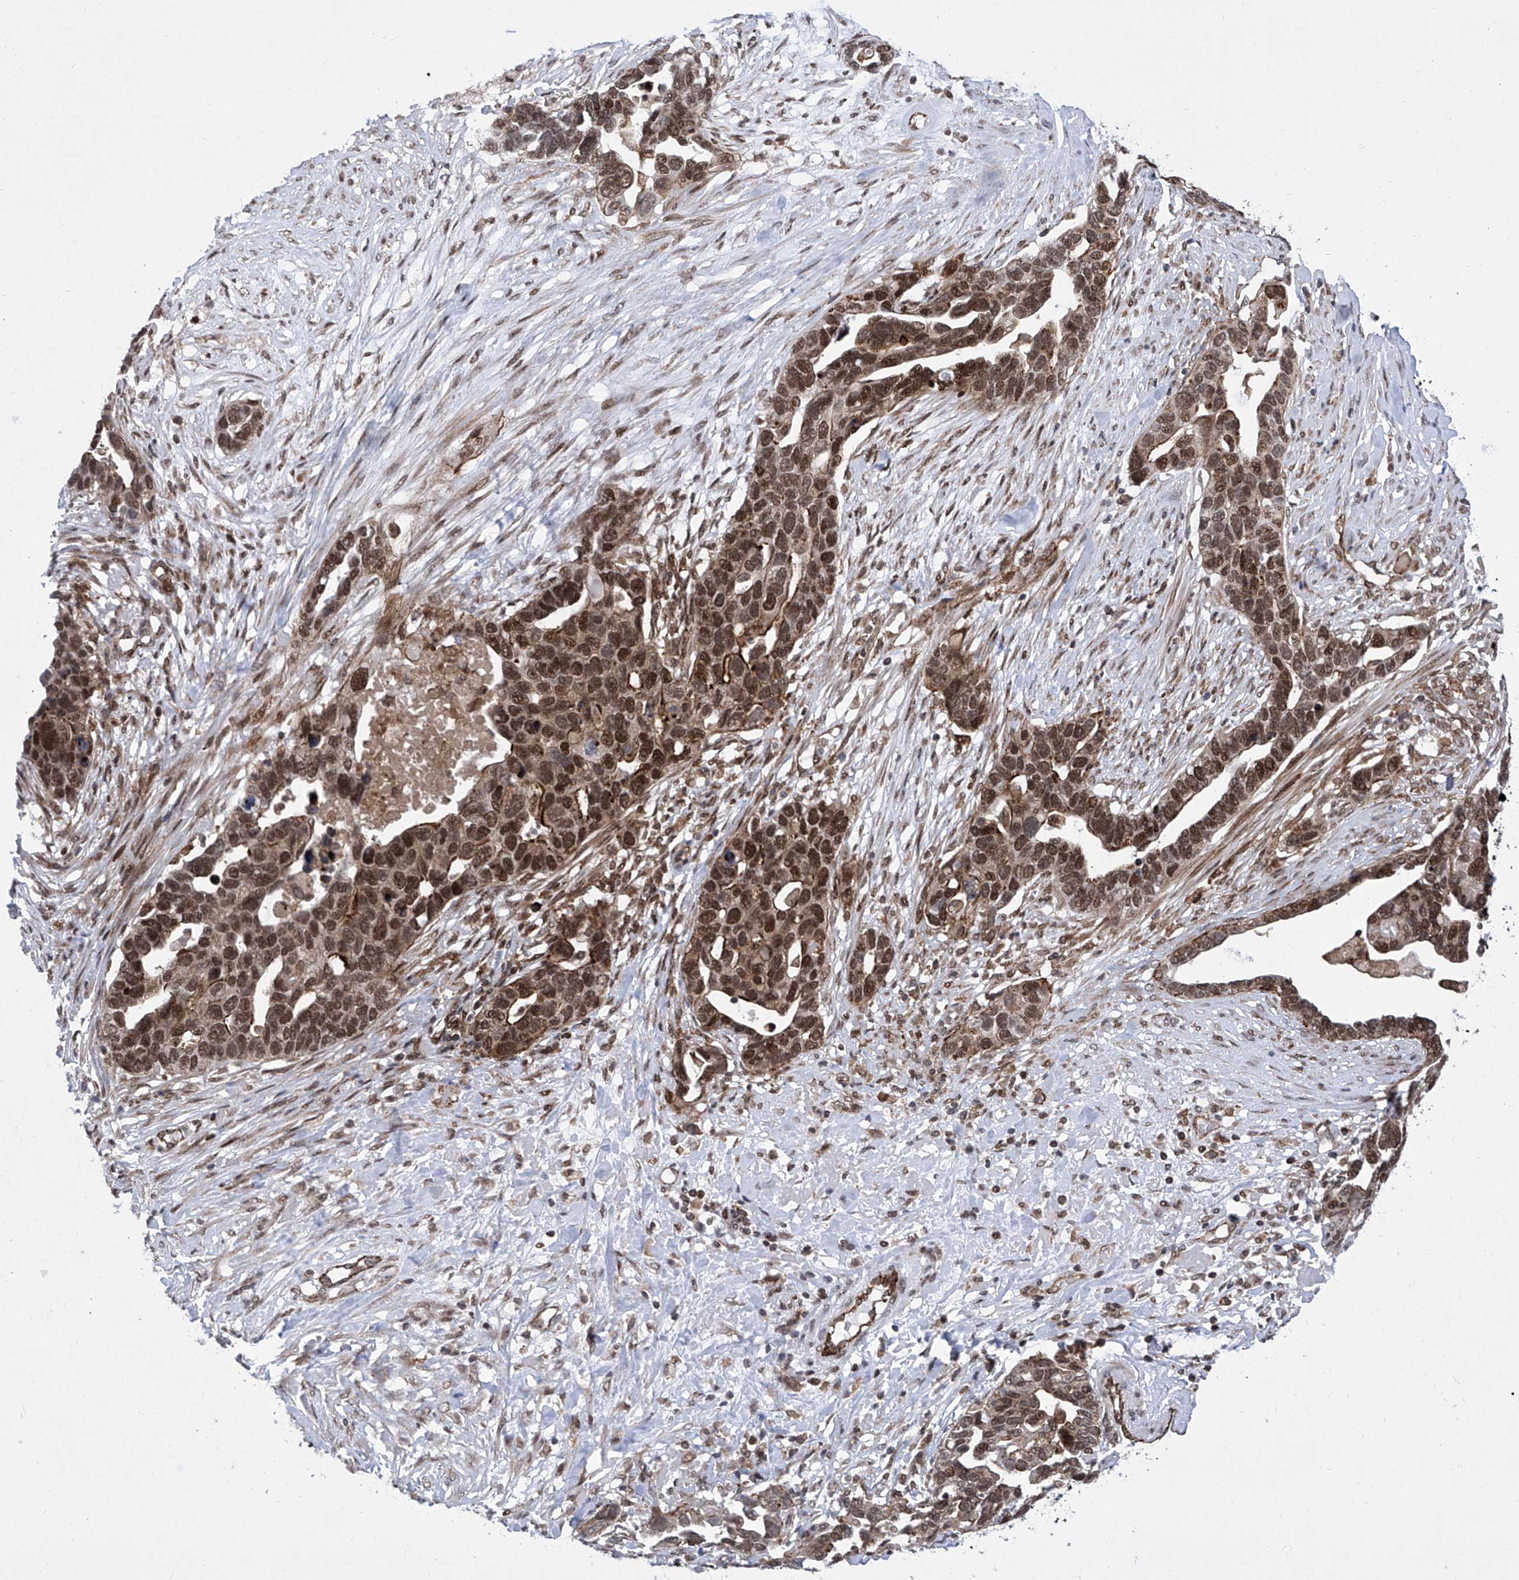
{"staining": {"intensity": "strong", "quantity": ">75%", "location": "cytoplasmic/membranous,nuclear"}, "tissue": "ovarian cancer", "cell_type": "Tumor cells", "image_type": "cancer", "snomed": [{"axis": "morphology", "description": "Cystadenocarcinoma, serous, NOS"}, {"axis": "topography", "description": "Ovary"}], "caption": "Immunohistochemical staining of serous cystadenocarcinoma (ovarian) shows high levels of strong cytoplasmic/membranous and nuclear expression in approximately >75% of tumor cells.", "gene": "CEP290", "patient": {"sex": "female", "age": 54}}